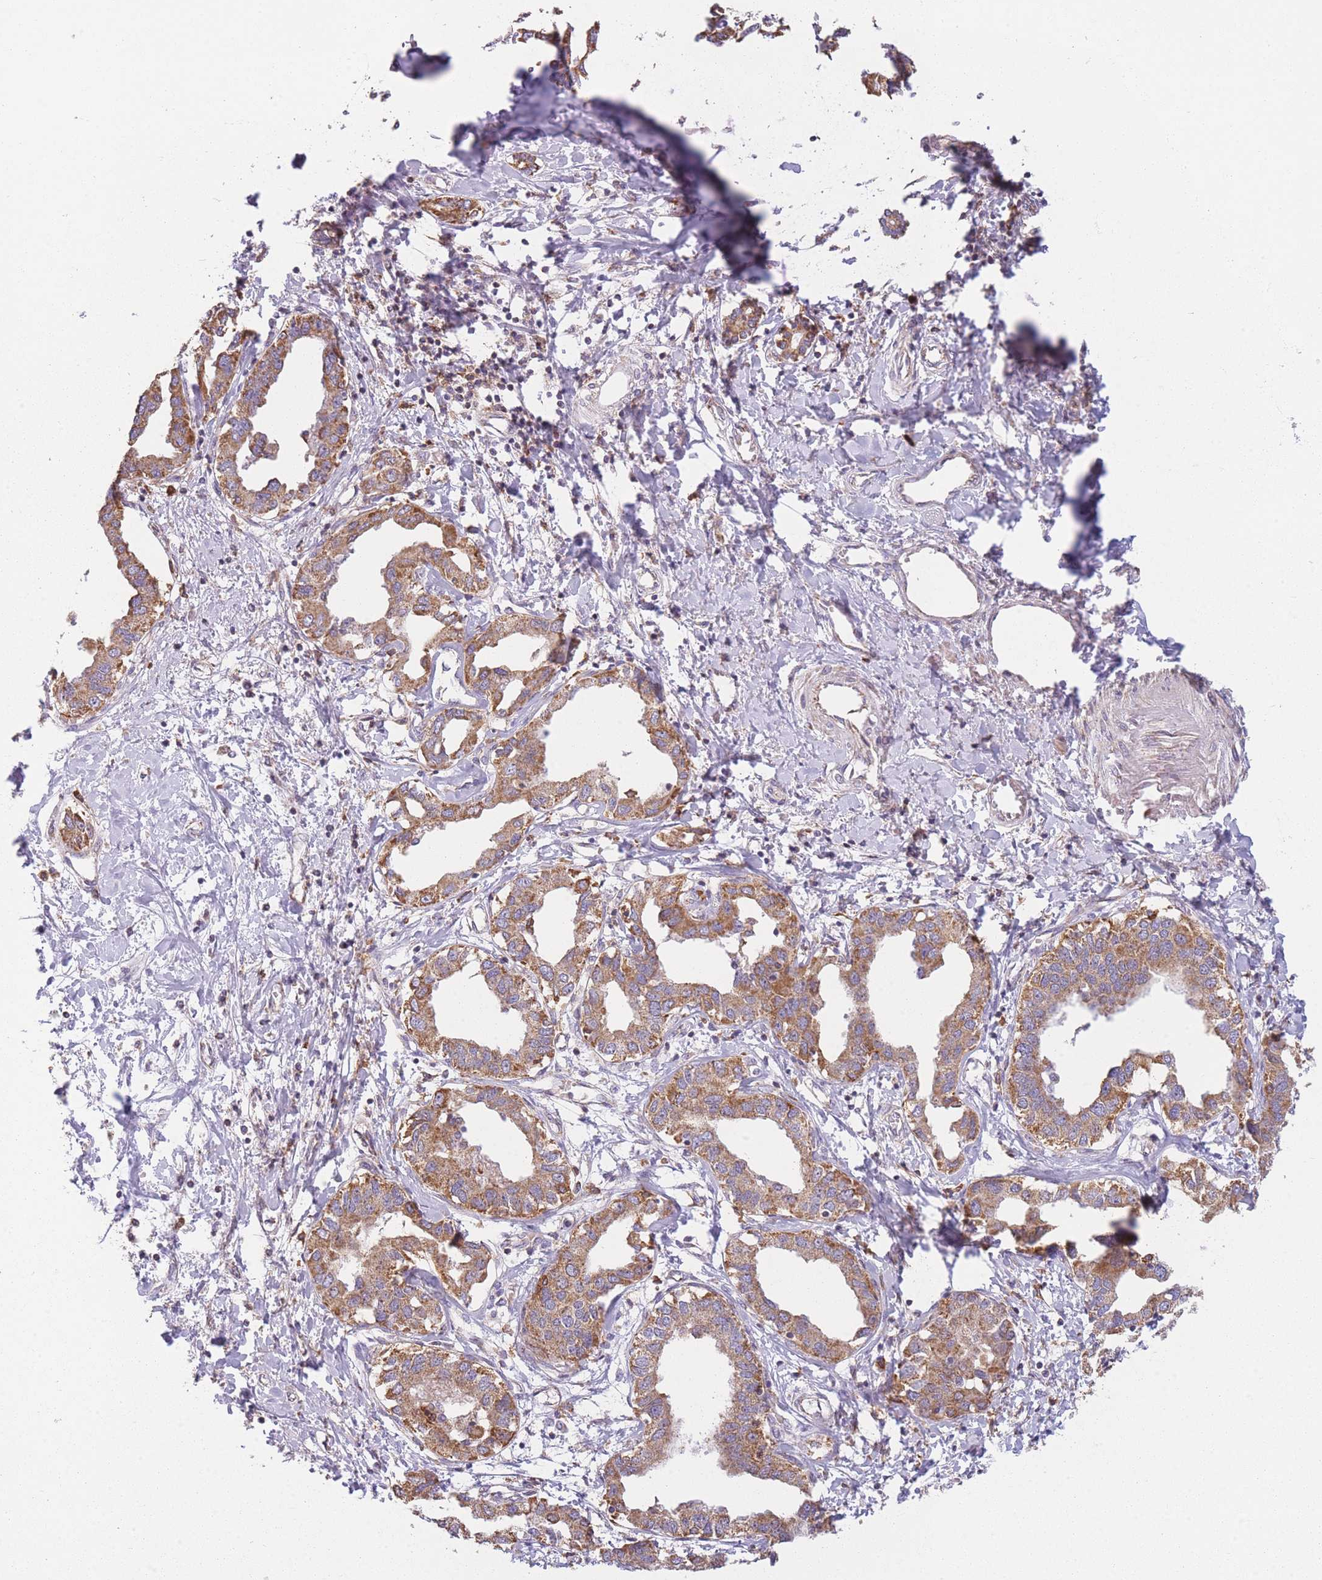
{"staining": {"intensity": "moderate", "quantity": ">75%", "location": "cytoplasmic/membranous"}, "tissue": "liver cancer", "cell_type": "Tumor cells", "image_type": "cancer", "snomed": [{"axis": "morphology", "description": "Cholangiocarcinoma"}, {"axis": "topography", "description": "Liver"}], "caption": "Liver cancer was stained to show a protein in brown. There is medium levels of moderate cytoplasmic/membranous expression in about >75% of tumor cells.", "gene": "PRAM1", "patient": {"sex": "male", "age": 59}}